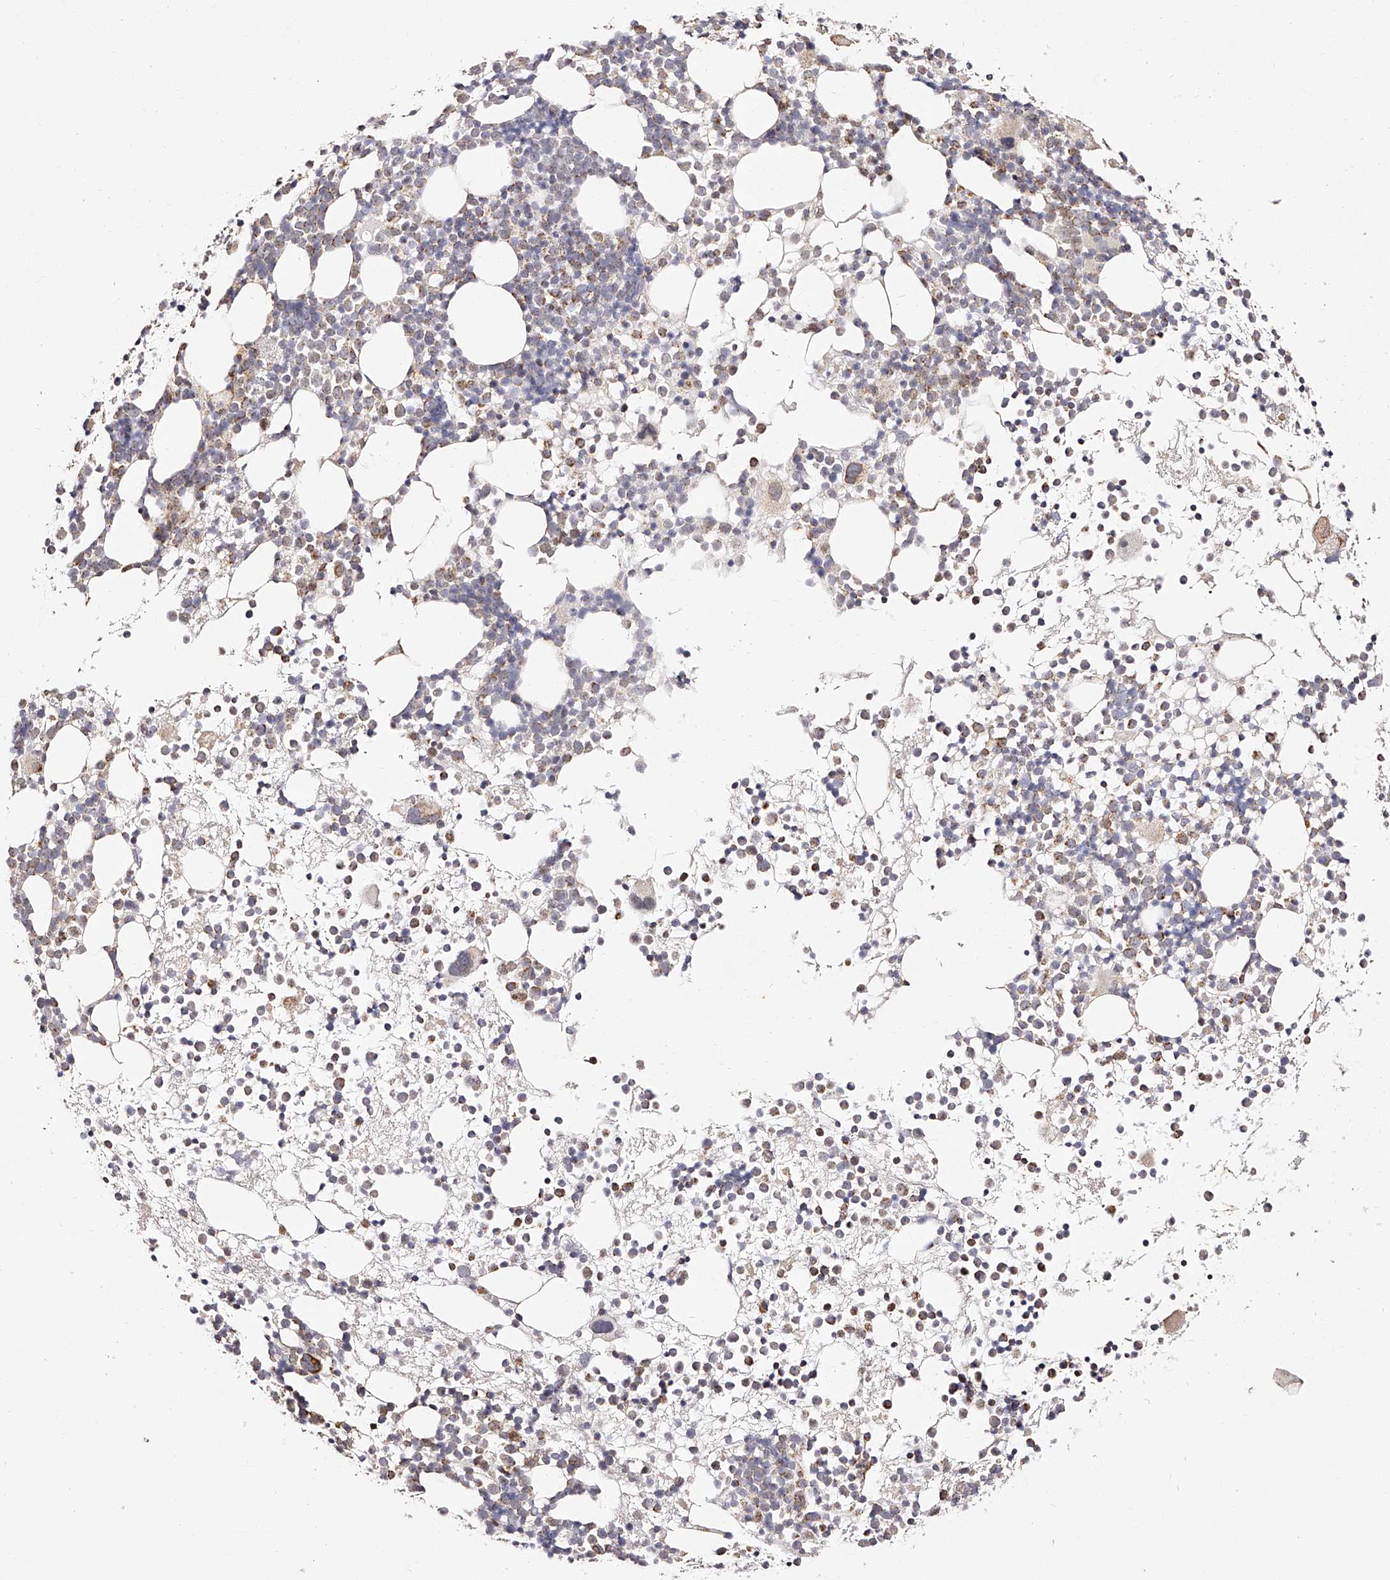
{"staining": {"intensity": "strong", "quantity": "<25%", "location": "nuclear"}, "tissue": "bone marrow", "cell_type": "Hematopoietic cells", "image_type": "normal", "snomed": [{"axis": "morphology", "description": "Normal tissue, NOS"}, {"axis": "topography", "description": "Bone marrow"}], "caption": "A high-resolution histopathology image shows IHC staining of unremarkable bone marrow, which reveals strong nuclear expression in about <25% of hematopoietic cells.", "gene": "NDUFV3", "patient": {"sex": "female", "age": 57}}